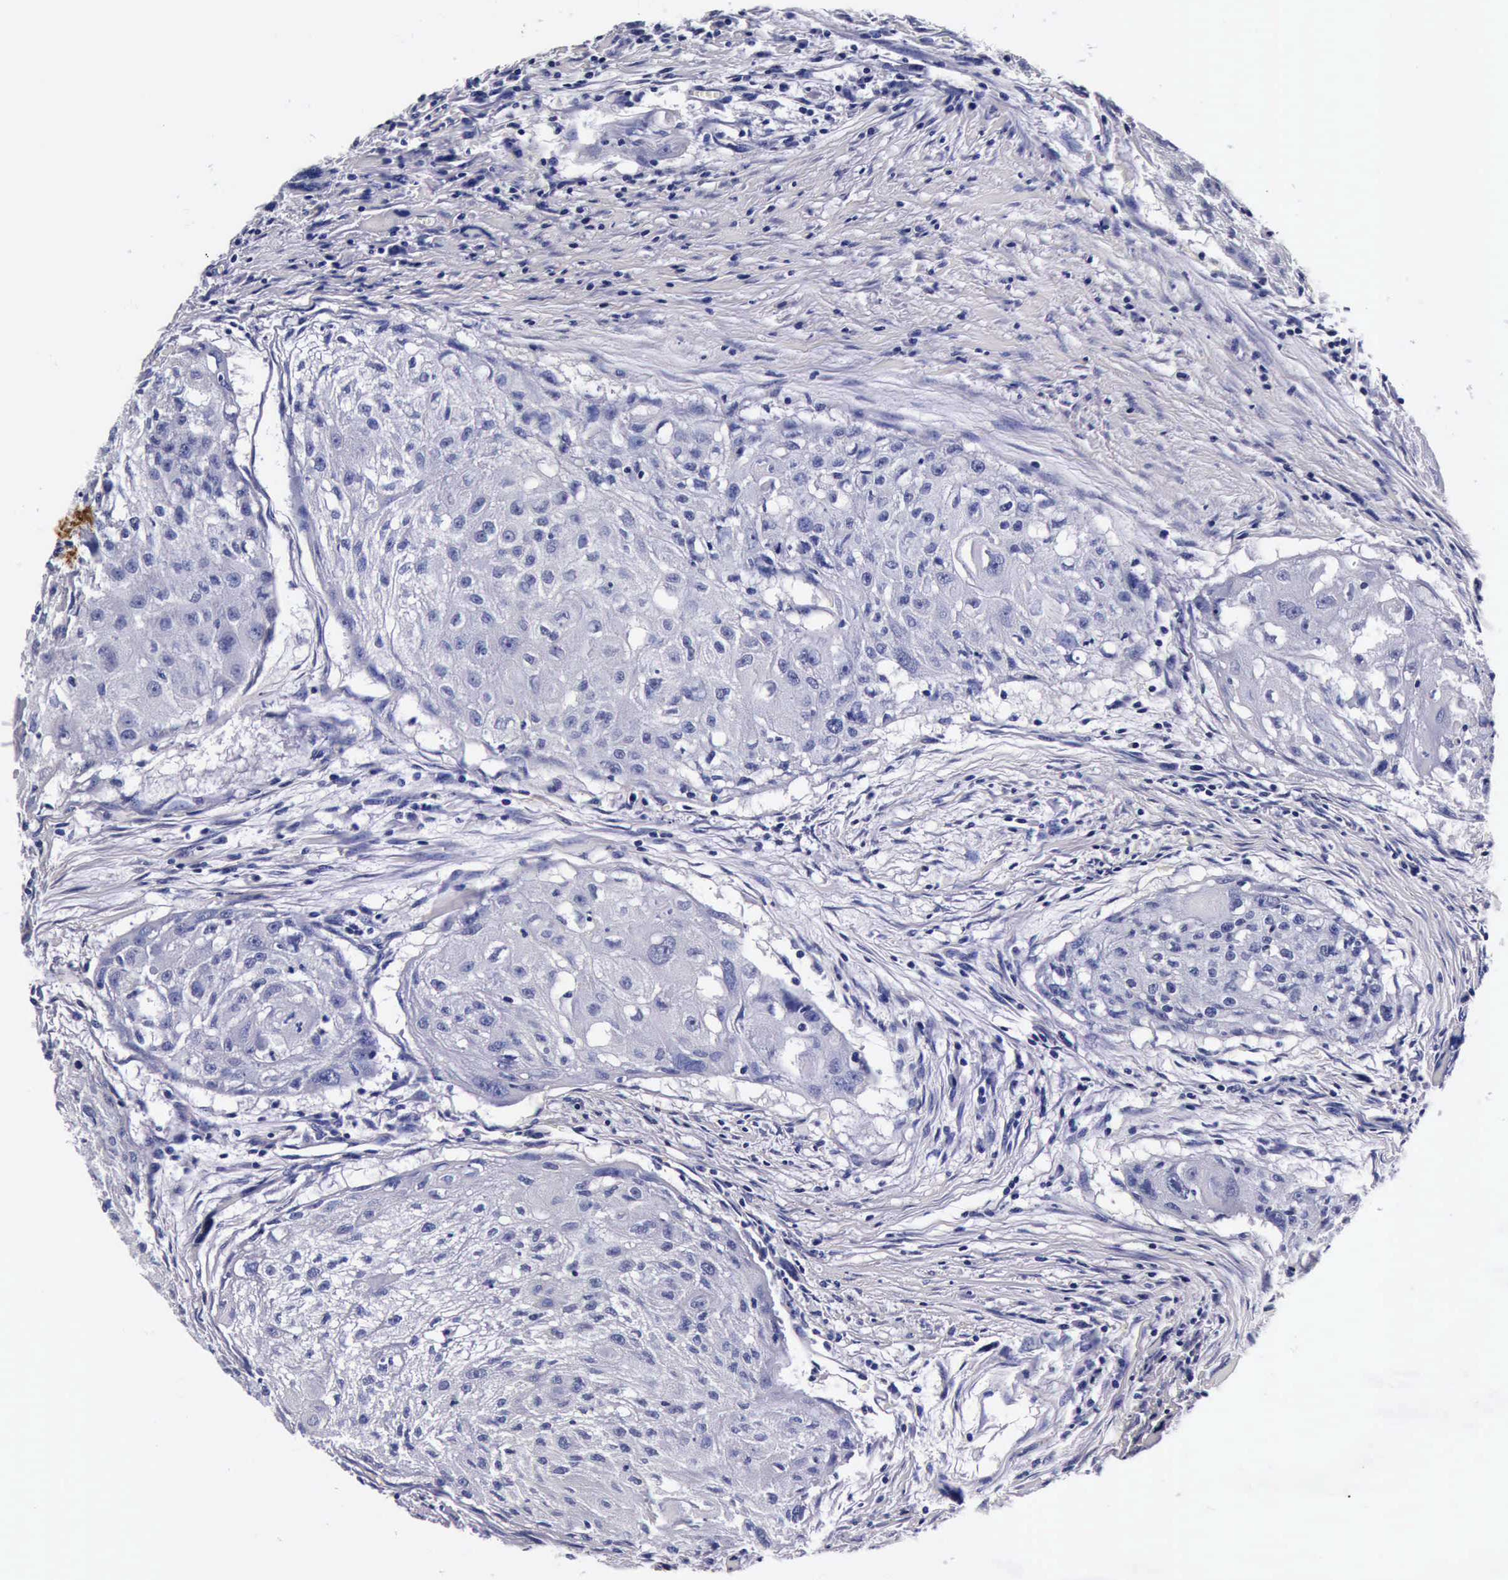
{"staining": {"intensity": "negative", "quantity": "none", "location": "none"}, "tissue": "head and neck cancer", "cell_type": "Tumor cells", "image_type": "cancer", "snomed": [{"axis": "morphology", "description": "Squamous cell carcinoma, NOS"}, {"axis": "topography", "description": "Head-Neck"}], "caption": "Immunohistochemistry of head and neck squamous cell carcinoma demonstrates no expression in tumor cells.", "gene": "IAPP", "patient": {"sex": "male", "age": 64}}